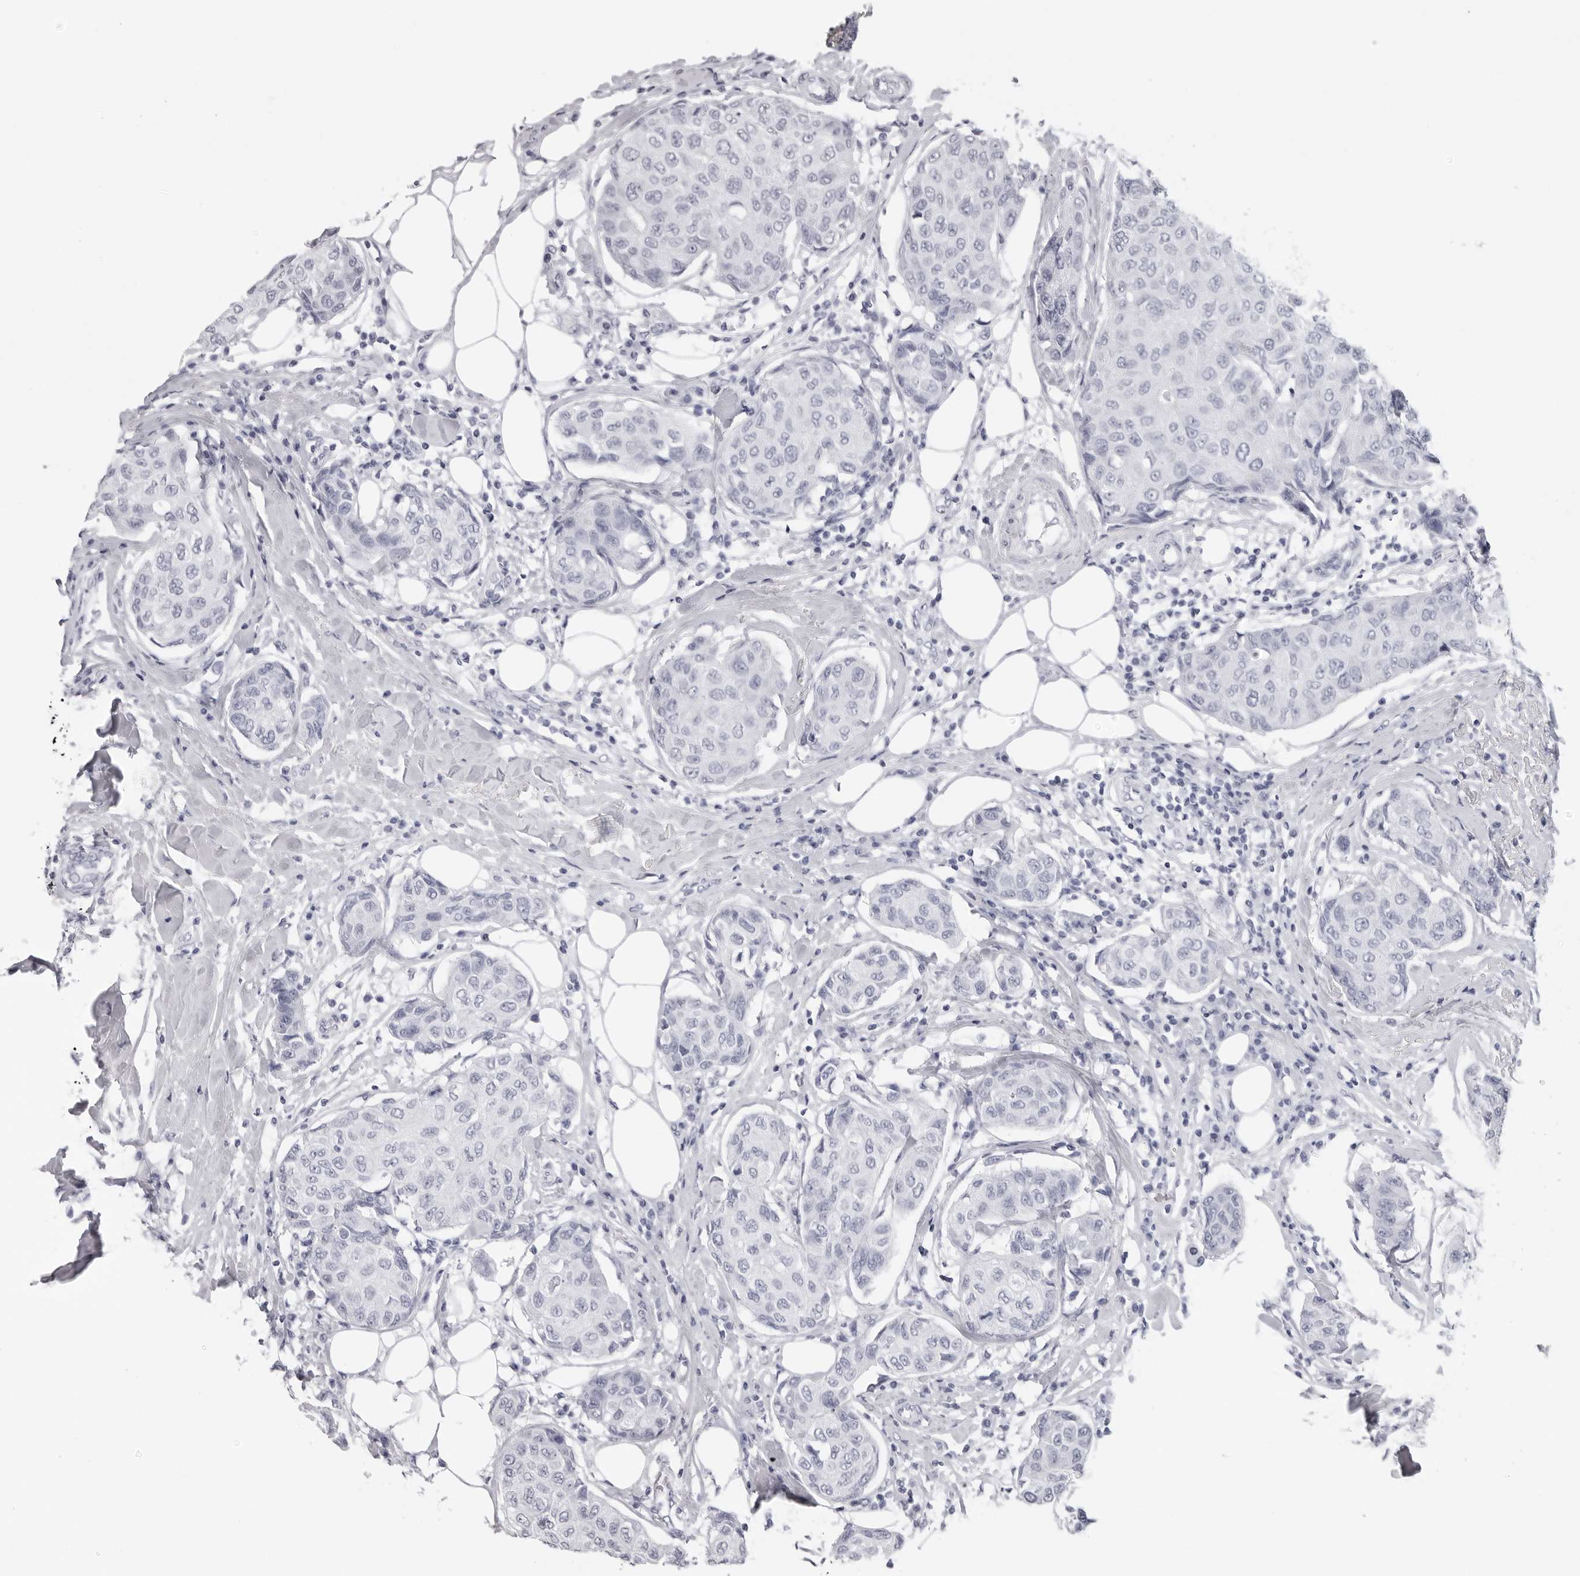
{"staining": {"intensity": "negative", "quantity": "none", "location": "none"}, "tissue": "breast cancer", "cell_type": "Tumor cells", "image_type": "cancer", "snomed": [{"axis": "morphology", "description": "Duct carcinoma"}, {"axis": "topography", "description": "Breast"}], "caption": "Micrograph shows no protein staining in tumor cells of breast invasive ductal carcinoma tissue.", "gene": "DNALI1", "patient": {"sex": "female", "age": 80}}